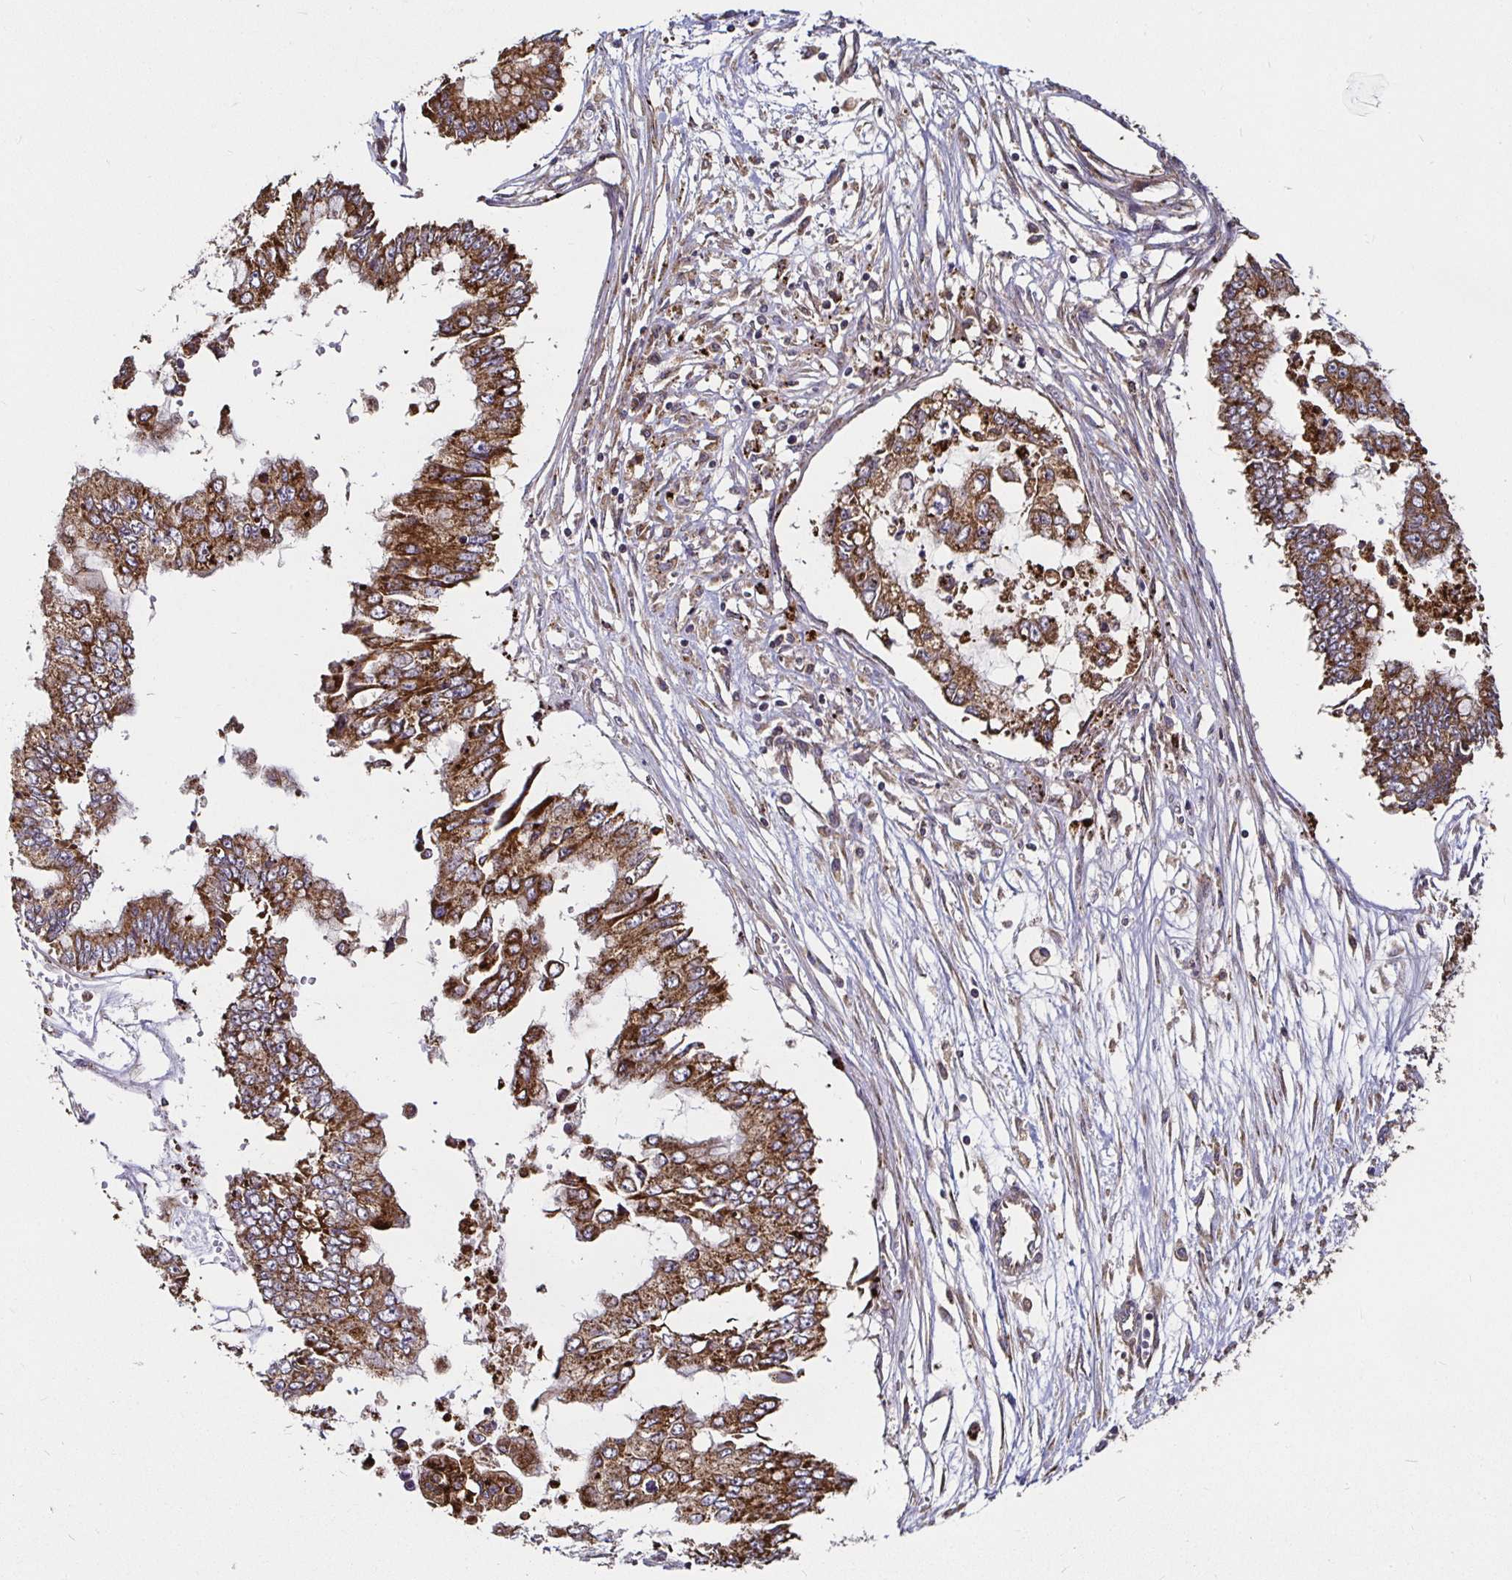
{"staining": {"intensity": "moderate", "quantity": ">75%", "location": "cytoplasmic/membranous"}, "tissue": "ovarian cancer", "cell_type": "Tumor cells", "image_type": "cancer", "snomed": [{"axis": "morphology", "description": "Cystadenocarcinoma, mucinous, NOS"}, {"axis": "topography", "description": "Ovary"}], "caption": "Protein expression analysis of human ovarian cancer (mucinous cystadenocarcinoma) reveals moderate cytoplasmic/membranous expression in about >75% of tumor cells.", "gene": "MLST8", "patient": {"sex": "female", "age": 72}}